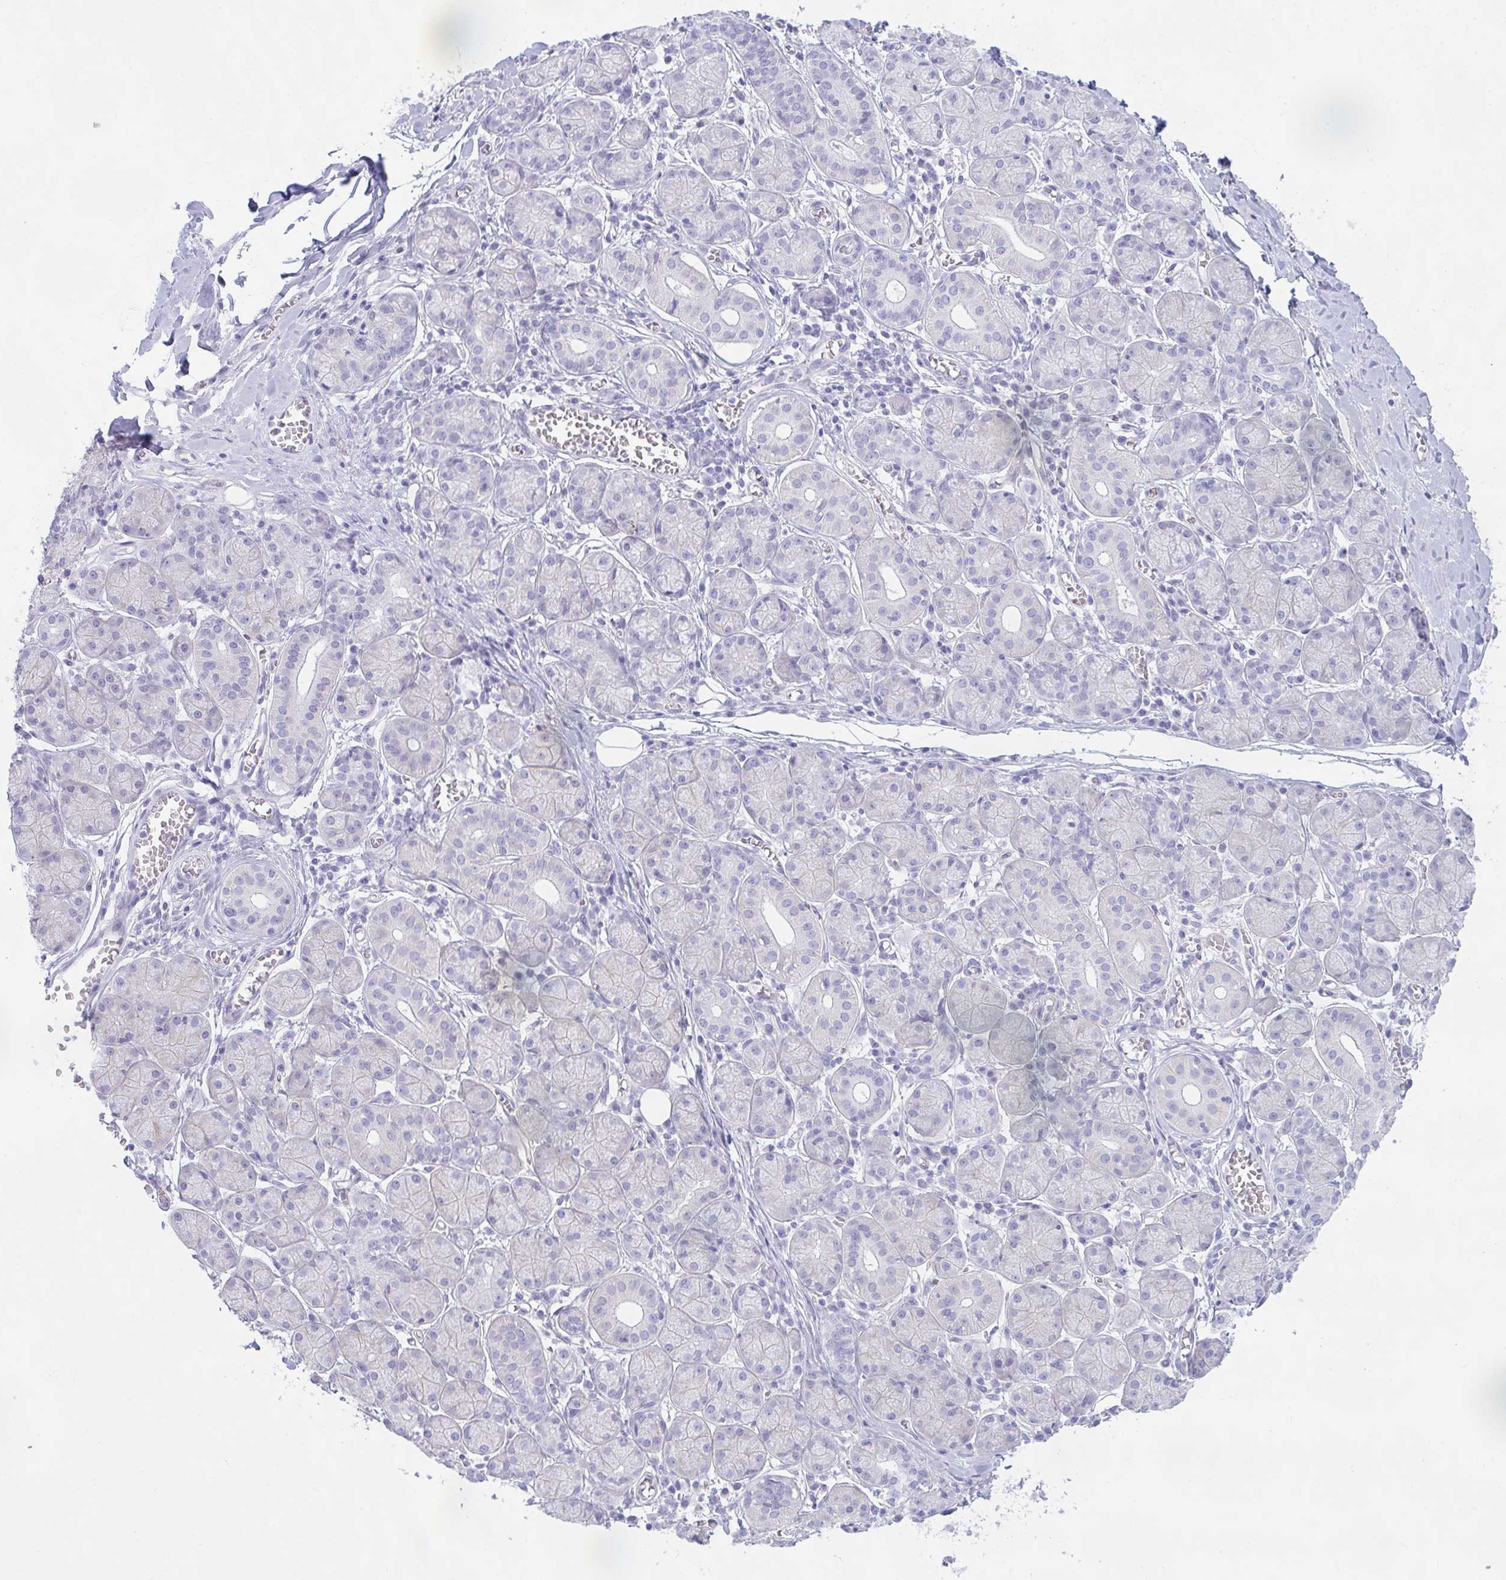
{"staining": {"intensity": "negative", "quantity": "none", "location": "none"}, "tissue": "salivary gland", "cell_type": "Glandular cells", "image_type": "normal", "snomed": [{"axis": "morphology", "description": "Normal tissue, NOS"}, {"axis": "topography", "description": "Salivary gland"}], "caption": "DAB immunohistochemical staining of normal salivary gland reveals no significant expression in glandular cells.", "gene": "RASL10A", "patient": {"sex": "female", "age": 24}}